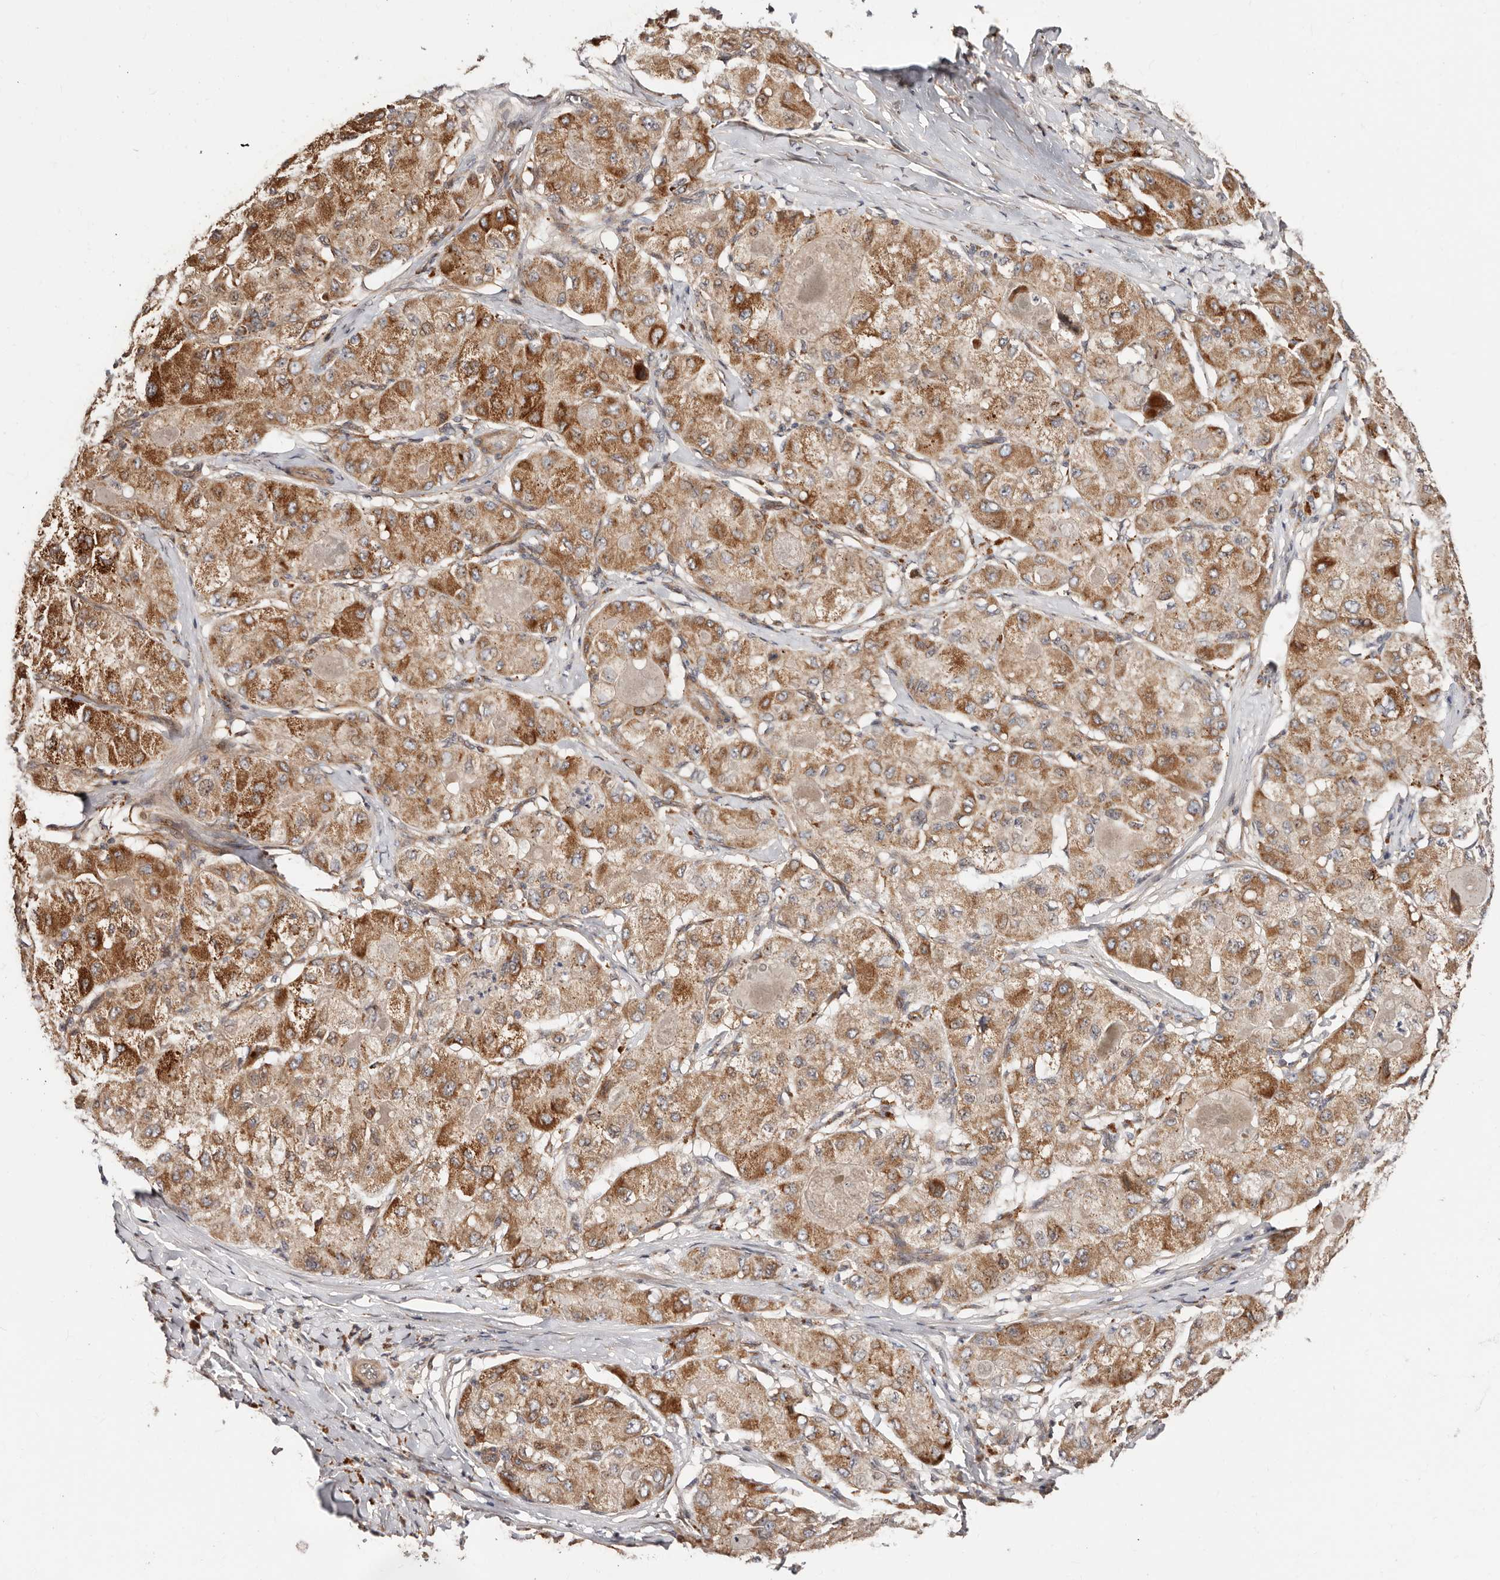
{"staining": {"intensity": "moderate", "quantity": ">75%", "location": "cytoplasmic/membranous"}, "tissue": "liver cancer", "cell_type": "Tumor cells", "image_type": "cancer", "snomed": [{"axis": "morphology", "description": "Carcinoma, Hepatocellular, NOS"}, {"axis": "topography", "description": "Liver"}], "caption": "A histopathology image showing moderate cytoplasmic/membranous staining in approximately >75% of tumor cells in liver cancer, as visualized by brown immunohistochemical staining.", "gene": "APOL6", "patient": {"sex": "male", "age": 80}}